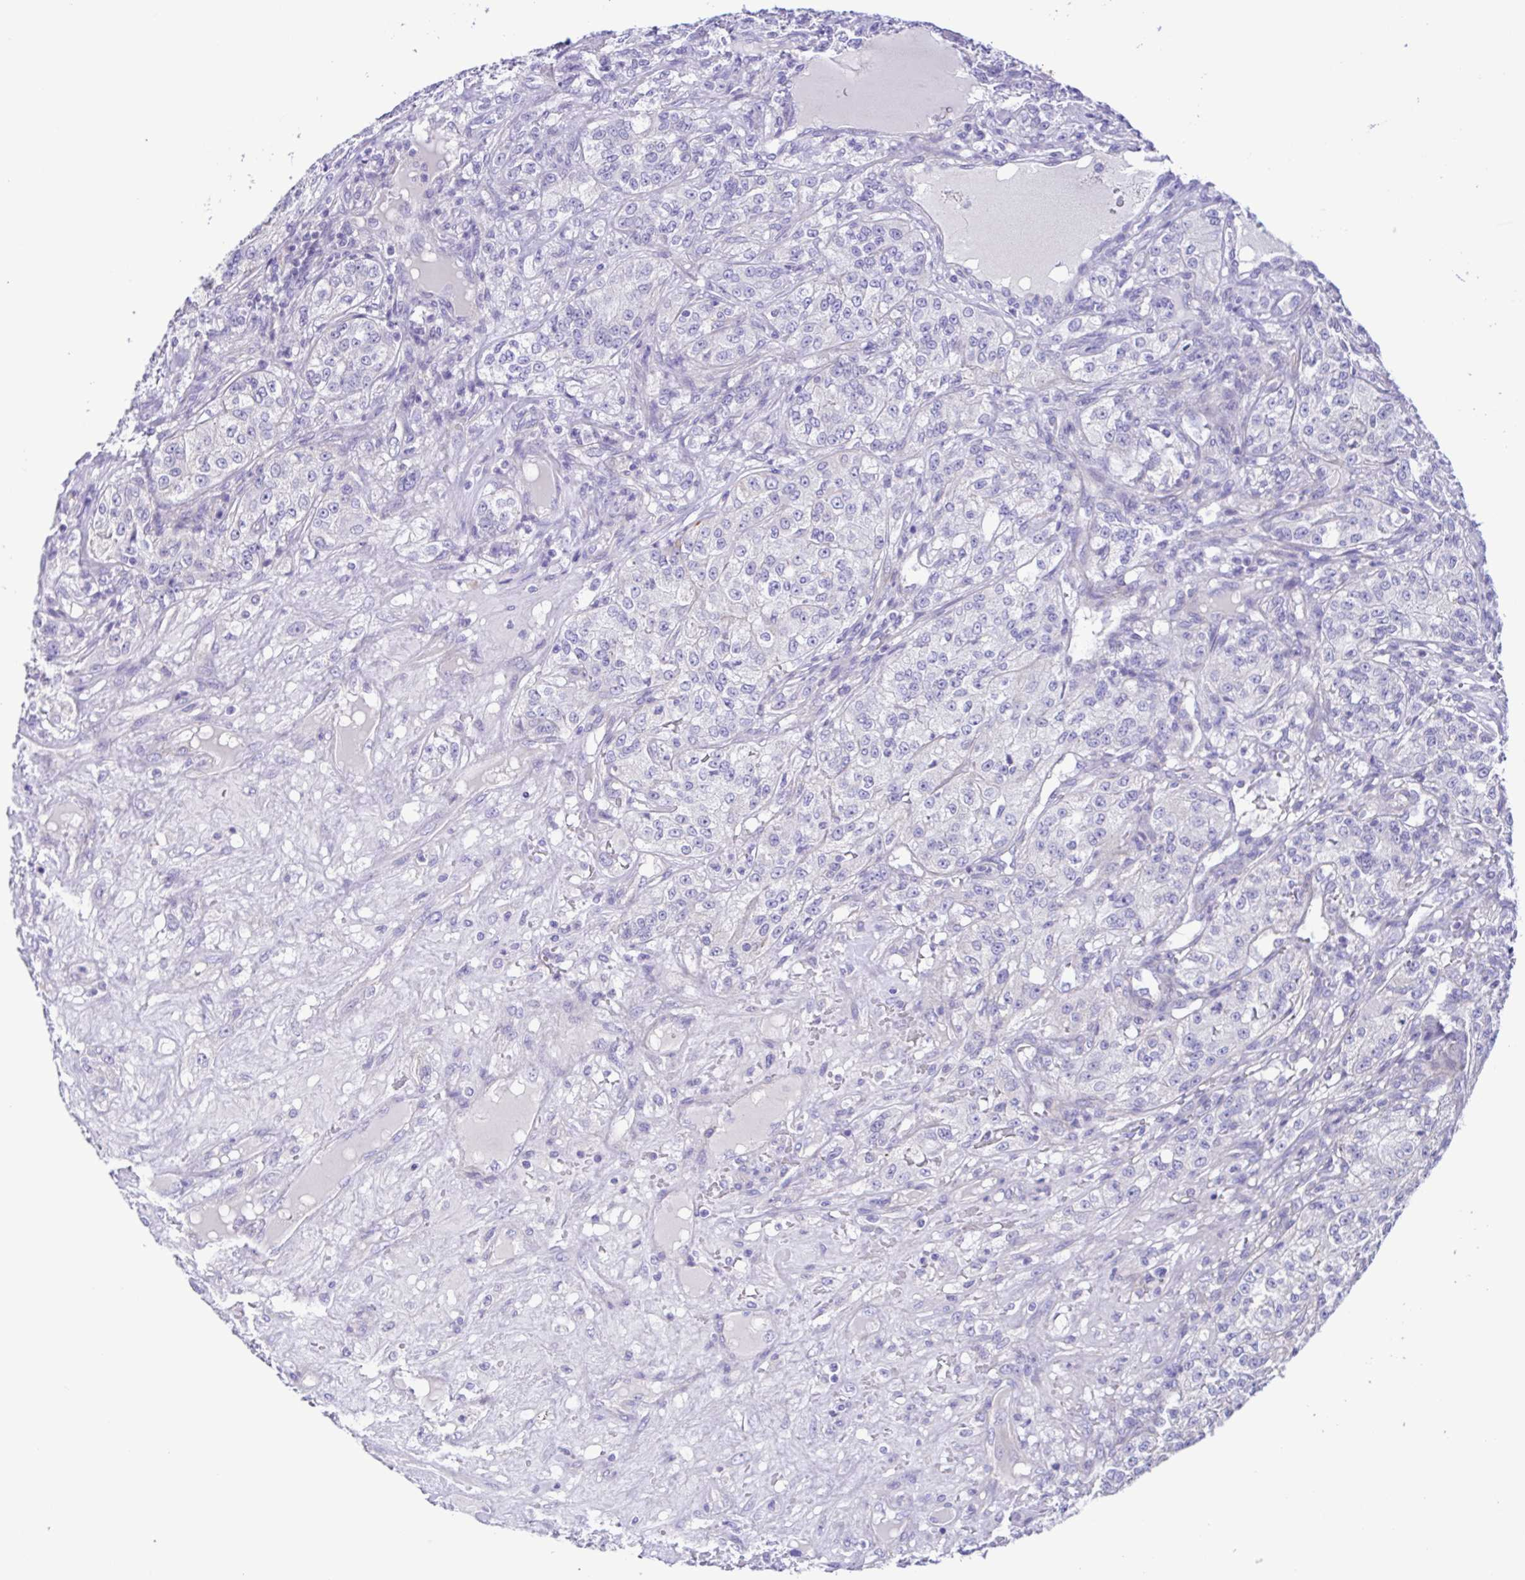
{"staining": {"intensity": "negative", "quantity": "none", "location": "none"}, "tissue": "renal cancer", "cell_type": "Tumor cells", "image_type": "cancer", "snomed": [{"axis": "morphology", "description": "Adenocarcinoma, NOS"}, {"axis": "topography", "description": "Kidney"}], "caption": "The immunohistochemistry photomicrograph has no significant staining in tumor cells of renal adenocarcinoma tissue. (DAB (3,3'-diaminobenzidine) immunohistochemistry visualized using brightfield microscopy, high magnification).", "gene": "ISM2", "patient": {"sex": "female", "age": 63}}